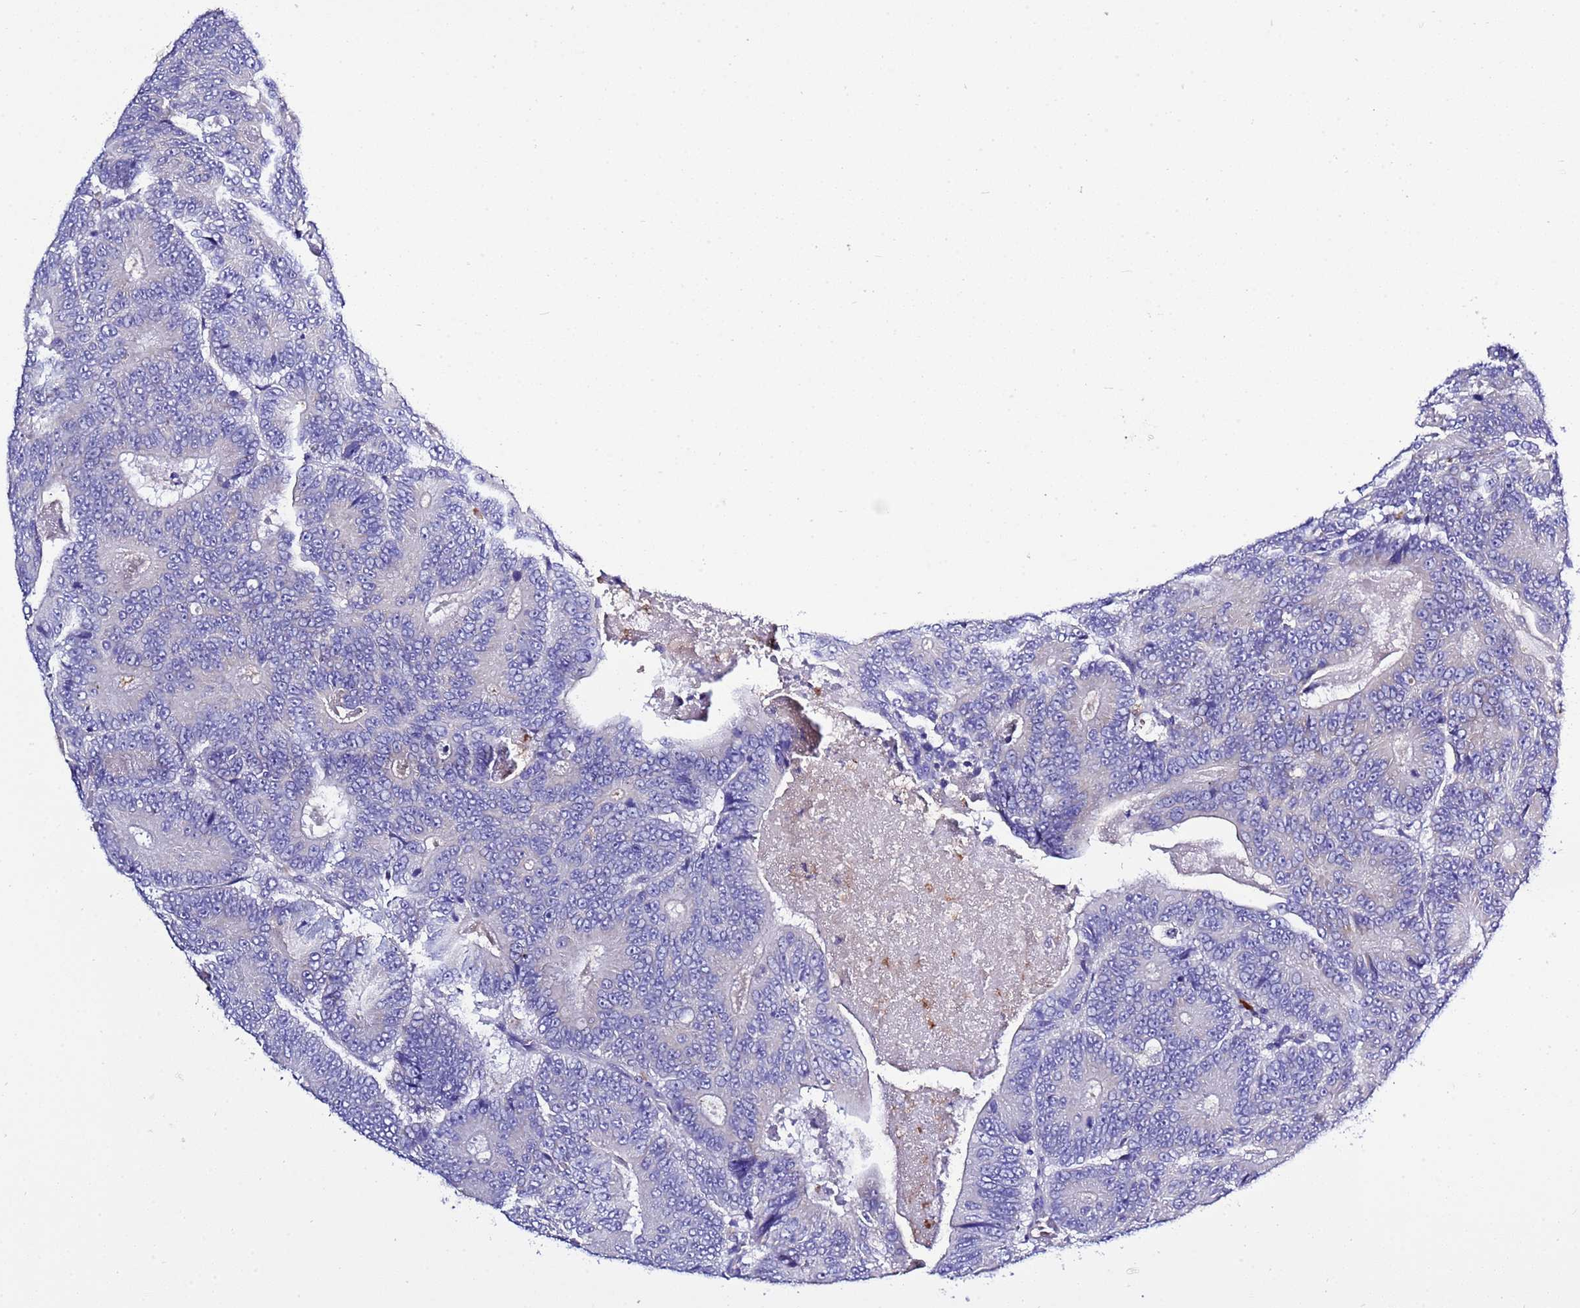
{"staining": {"intensity": "negative", "quantity": "none", "location": "none"}, "tissue": "colorectal cancer", "cell_type": "Tumor cells", "image_type": "cancer", "snomed": [{"axis": "morphology", "description": "Adenocarcinoma, NOS"}, {"axis": "topography", "description": "Colon"}], "caption": "Colorectal adenocarcinoma stained for a protein using immunohistochemistry demonstrates no positivity tumor cells.", "gene": "KICS2", "patient": {"sex": "male", "age": 83}}